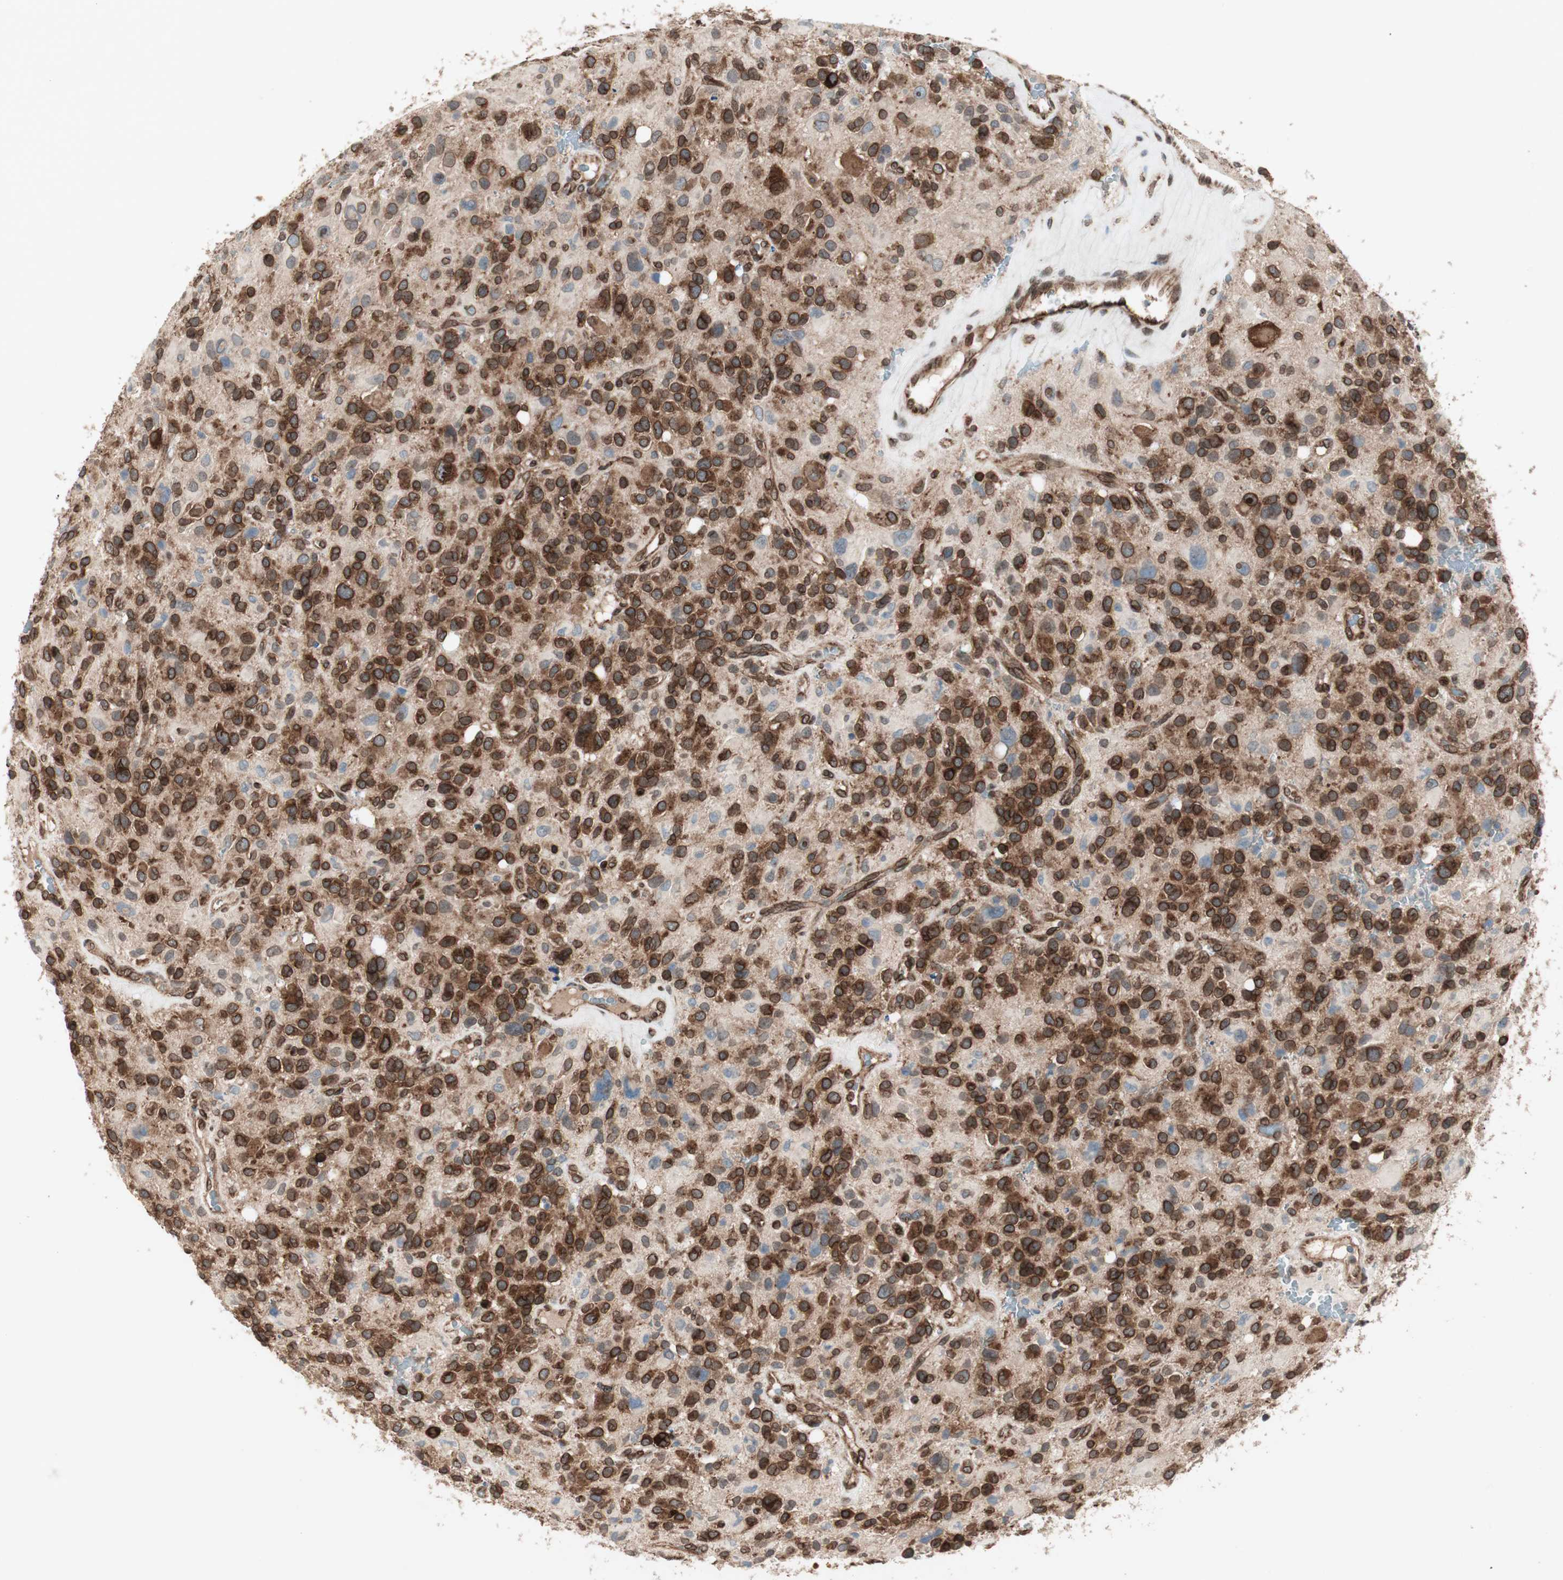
{"staining": {"intensity": "strong", "quantity": ">75%", "location": "cytoplasmic/membranous,nuclear"}, "tissue": "glioma", "cell_type": "Tumor cells", "image_type": "cancer", "snomed": [{"axis": "morphology", "description": "Glioma, malignant, High grade"}, {"axis": "topography", "description": "Brain"}], "caption": "A brown stain shows strong cytoplasmic/membranous and nuclear expression of a protein in human high-grade glioma (malignant) tumor cells. Using DAB (brown) and hematoxylin (blue) stains, captured at high magnification using brightfield microscopy.", "gene": "NUP62", "patient": {"sex": "male", "age": 48}}